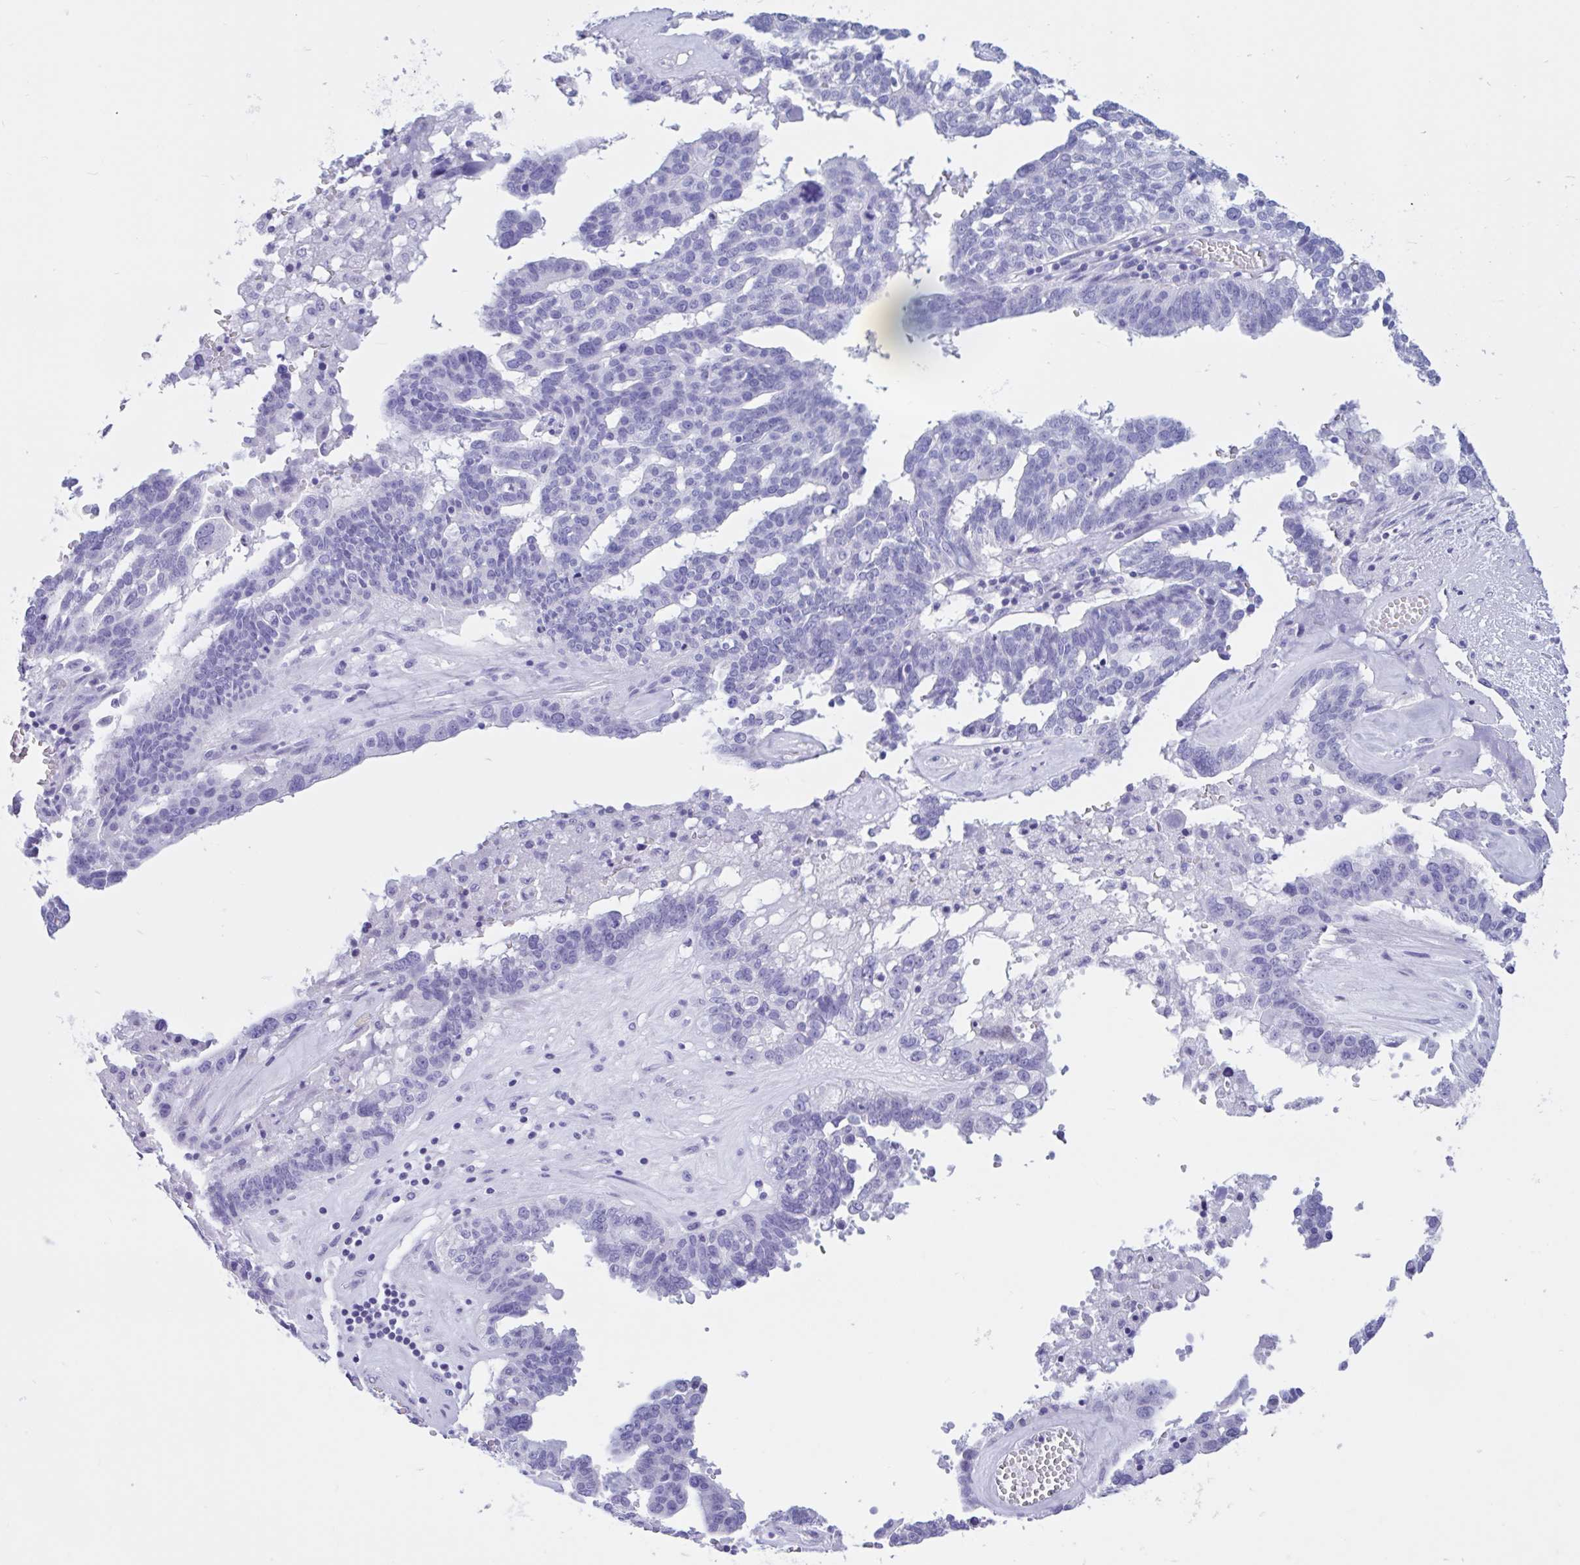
{"staining": {"intensity": "negative", "quantity": "none", "location": "none"}, "tissue": "ovarian cancer", "cell_type": "Tumor cells", "image_type": "cancer", "snomed": [{"axis": "morphology", "description": "Cystadenocarcinoma, serous, NOS"}, {"axis": "topography", "description": "Ovary"}], "caption": "This is an immunohistochemistry (IHC) histopathology image of human ovarian cancer (serous cystadenocarcinoma). There is no staining in tumor cells.", "gene": "OR4N4", "patient": {"sex": "female", "age": 59}}